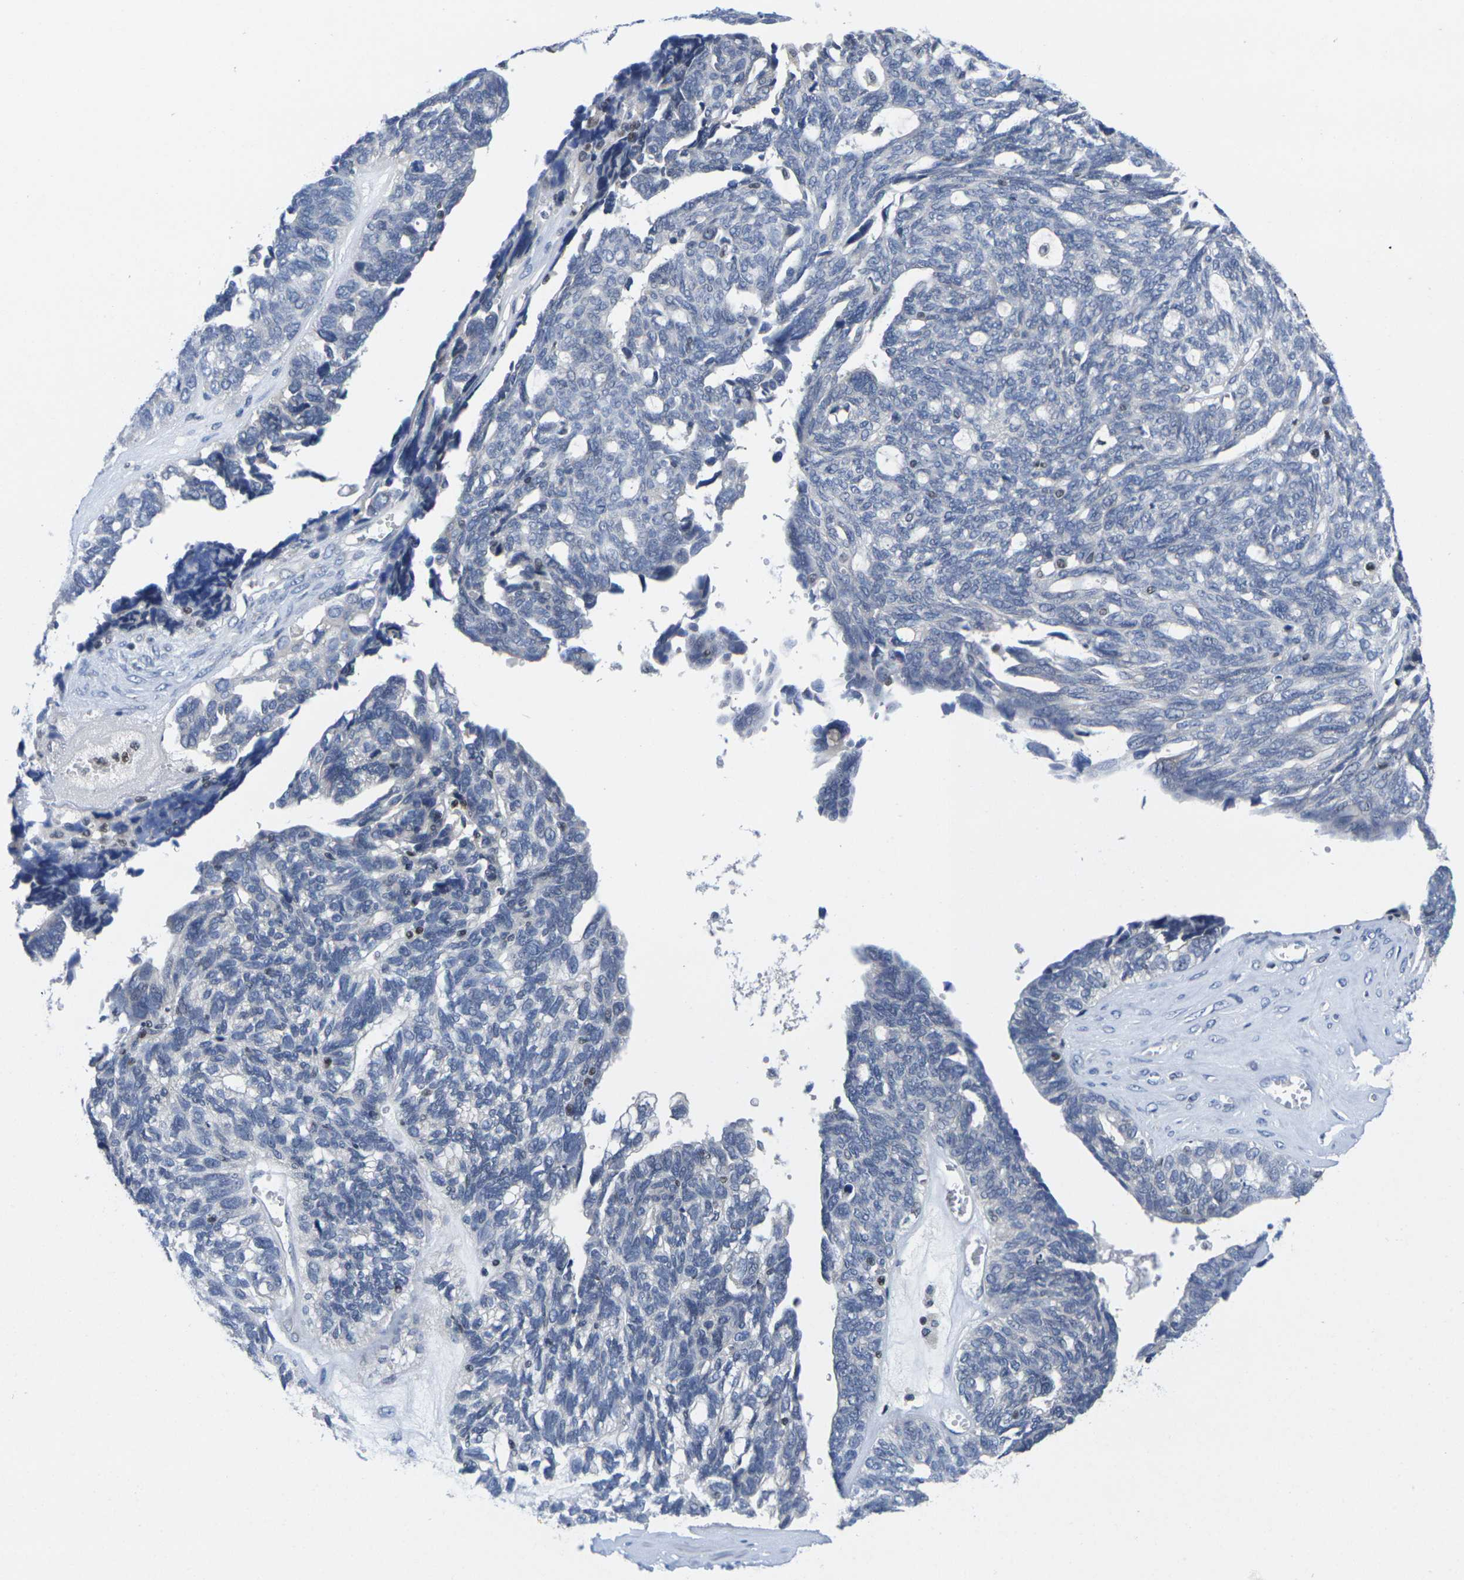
{"staining": {"intensity": "negative", "quantity": "none", "location": "none"}, "tissue": "ovarian cancer", "cell_type": "Tumor cells", "image_type": "cancer", "snomed": [{"axis": "morphology", "description": "Cystadenocarcinoma, serous, NOS"}, {"axis": "topography", "description": "Ovary"}], "caption": "Histopathology image shows no protein positivity in tumor cells of ovarian cancer (serous cystadenocarcinoma) tissue.", "gene": "IKZF1", "patient": {"sex": "female", "age": 79}}